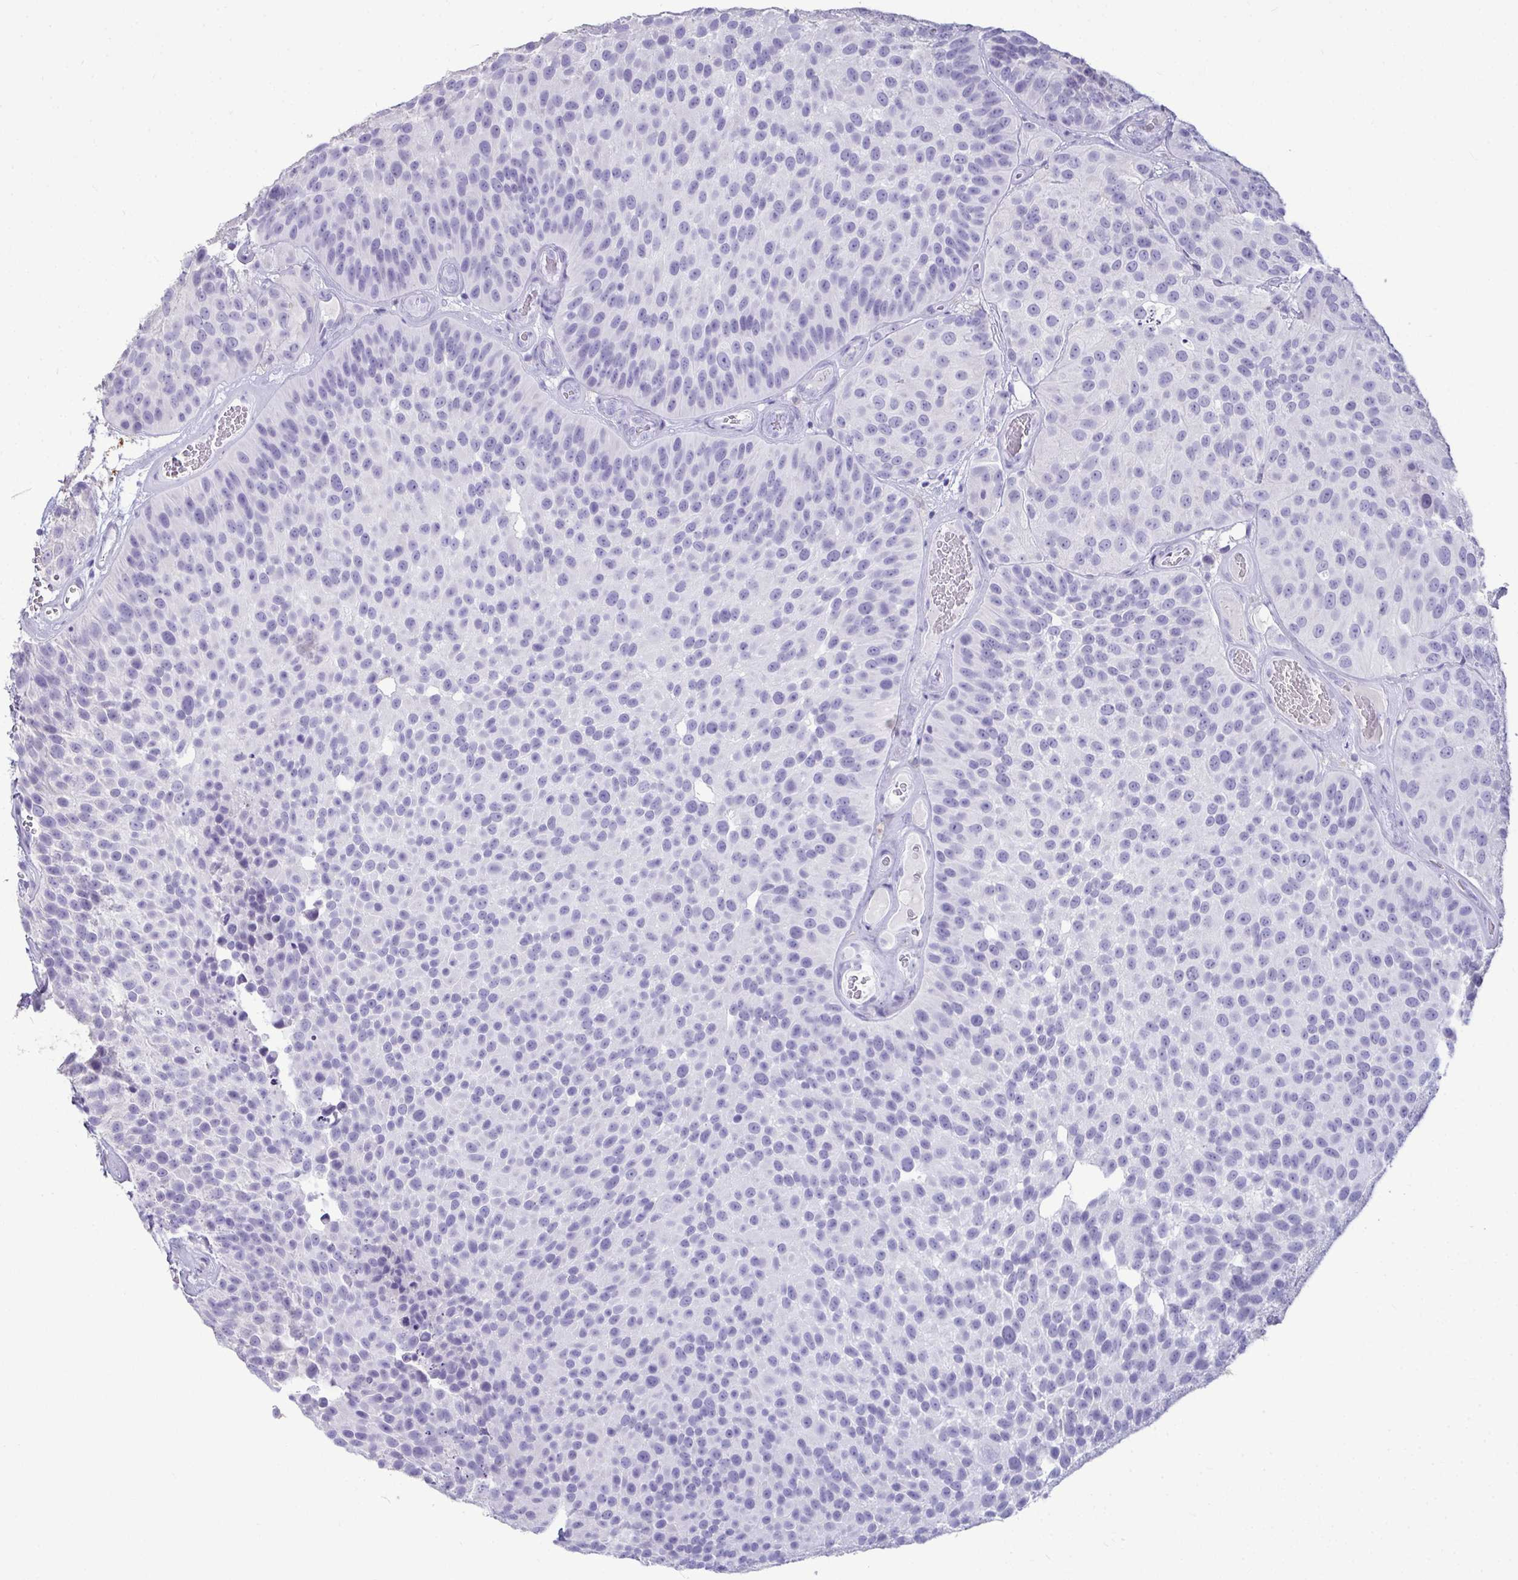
{"staining": {"intensity": "negative", "quantity": "none", "location": "none"}, "tissue": "urothelial cancer", "cell_type": "Tumor cells", "image_type": "cancer", "snomed": [{"axis": "morphology", "description": "Urothelial carcinoma, Low grade"}, {"axis": "topography", "description": "Urinary bladder"}], "caption": "Human urothelial cancer stained for a protein using immunohistochemistry (IHC) exhibits no positivity in tumor cells.", "gene": "ANKRD60", "patient": {"sex": "male", "age": 76}}